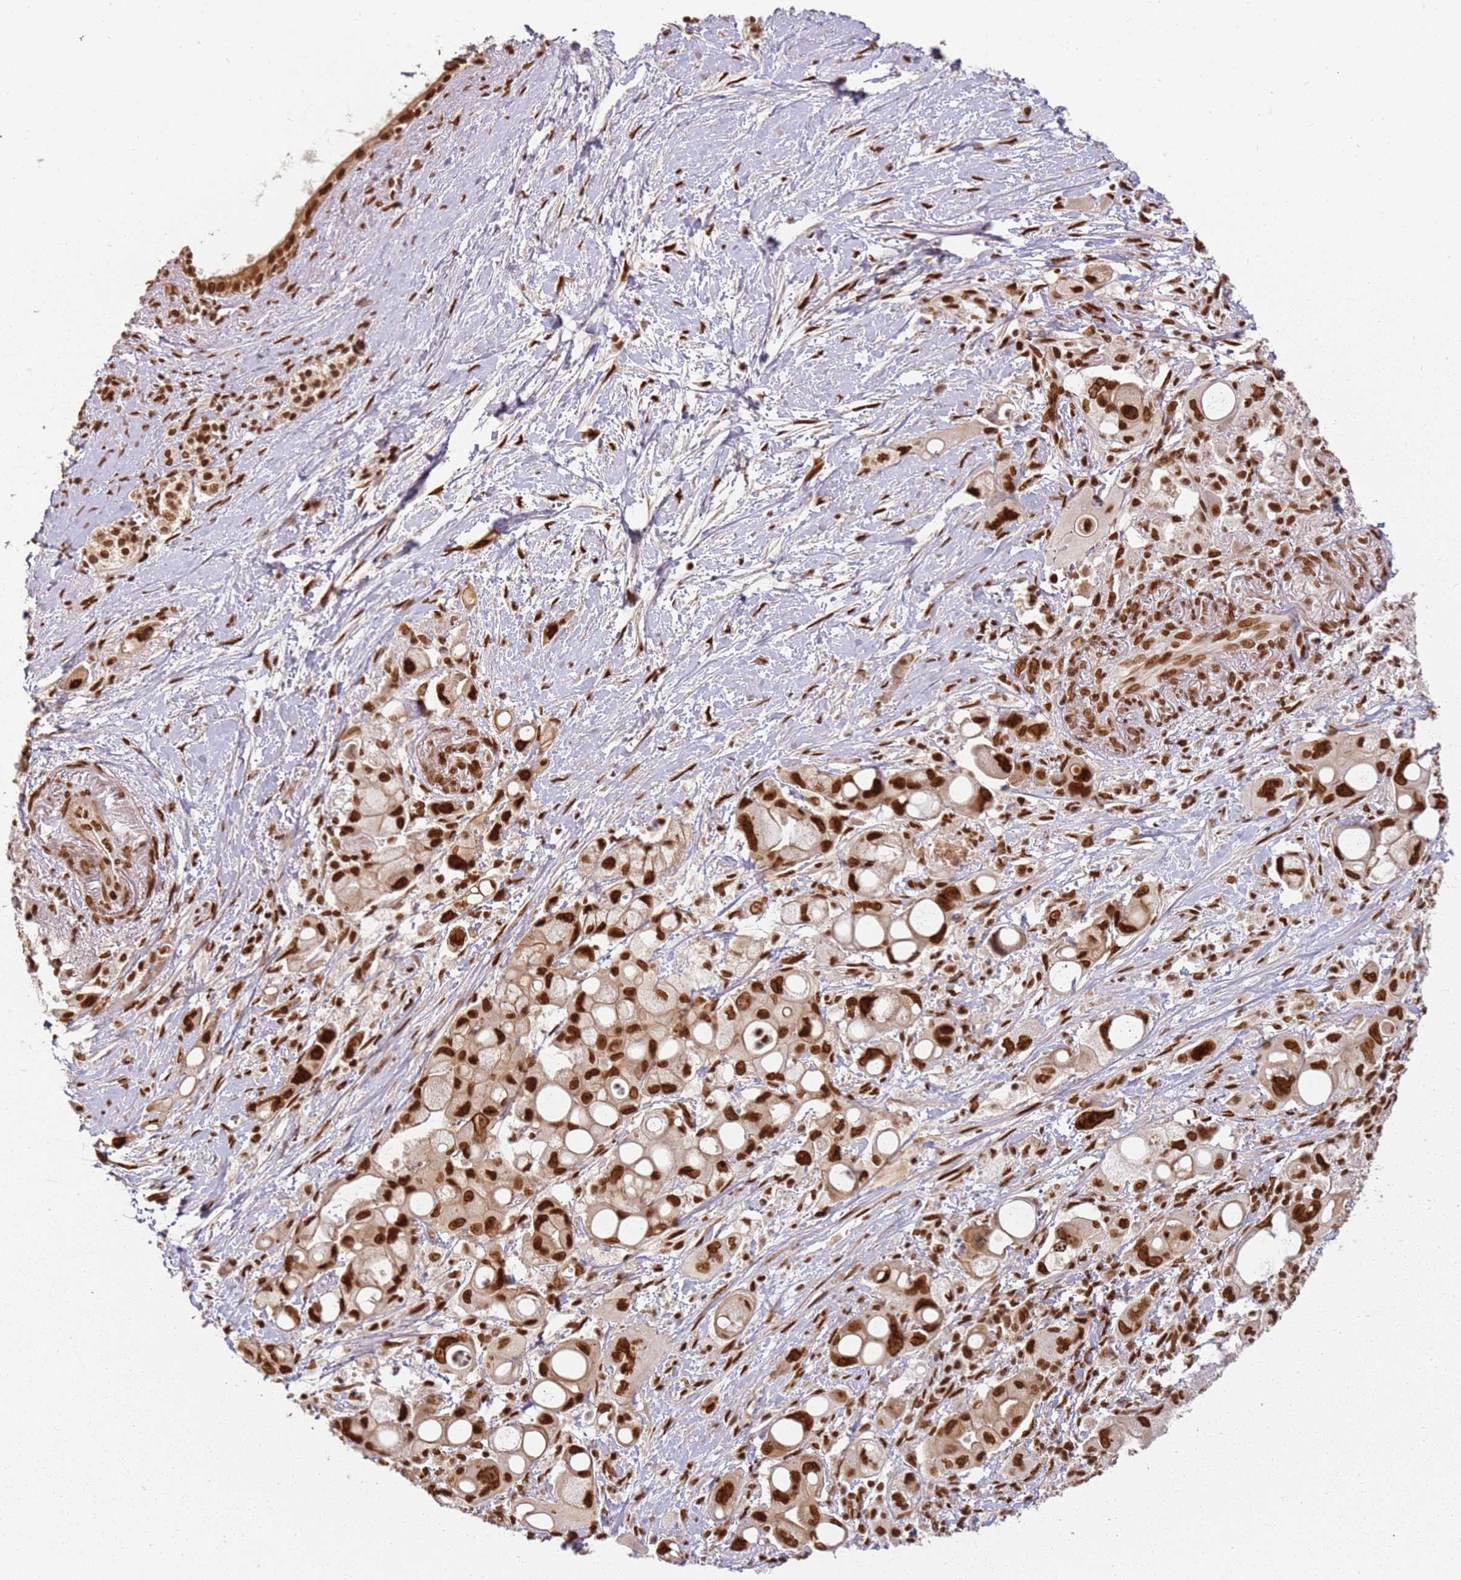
{"staining": {"intensity": "strong", "quantity": ">75%", "location": "nuclear"}, "tissue": "pancreatic cancer", "cell_type": "Tumor cells", "image_type": "cancer", "snomed": [{"axis": "morphology", "description": "Adenocarcinoma, NOS"}, {"axis": "topography", "description": "Pancreas"}], "caption": "Pancreatic cancer (adenocarcinoma) tissue exhibits strong nuclear positivity in about >75% of tumor cells", "gene": "TENT4A", "patient": {"sex": "male", "age": 68}}